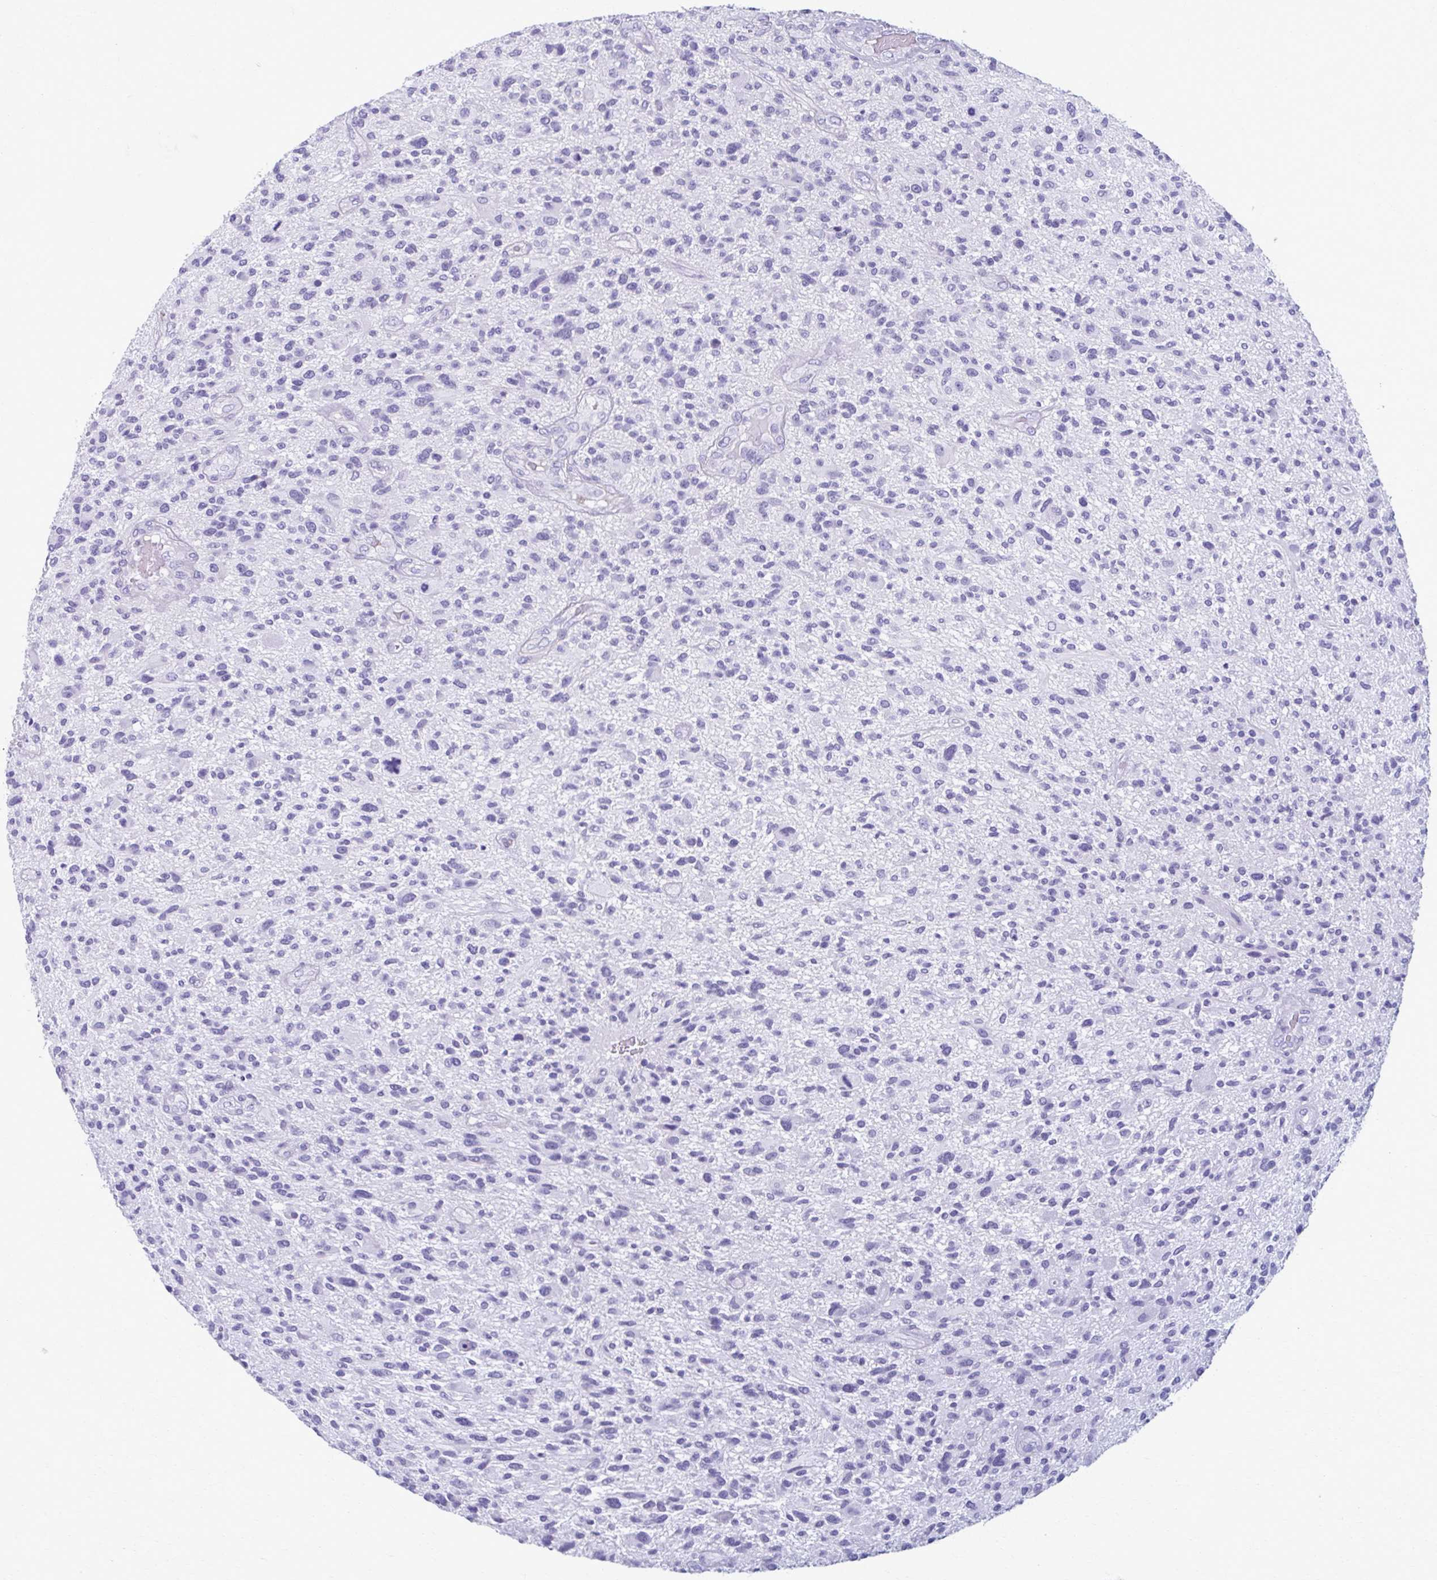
{"staining": {"intensity": "negative", "quantity": "none", "location": "none"}, "tissue": "glioma", "cell_type": "Tumor cells", "image_type": "cancer", "snomed": [{"axis": "morphology", "description": "Glioma, malignant, High grade"}, {"axis": "topography", "description": "Brain"}], "caption": "This is a micrograph of immunohistochemistry (IHC) staining of malignant high-grade glioma, which shows no staining in tumor cells.", "gene": "MPLKIP", "patient": {"sex": "male", "age": 47}}